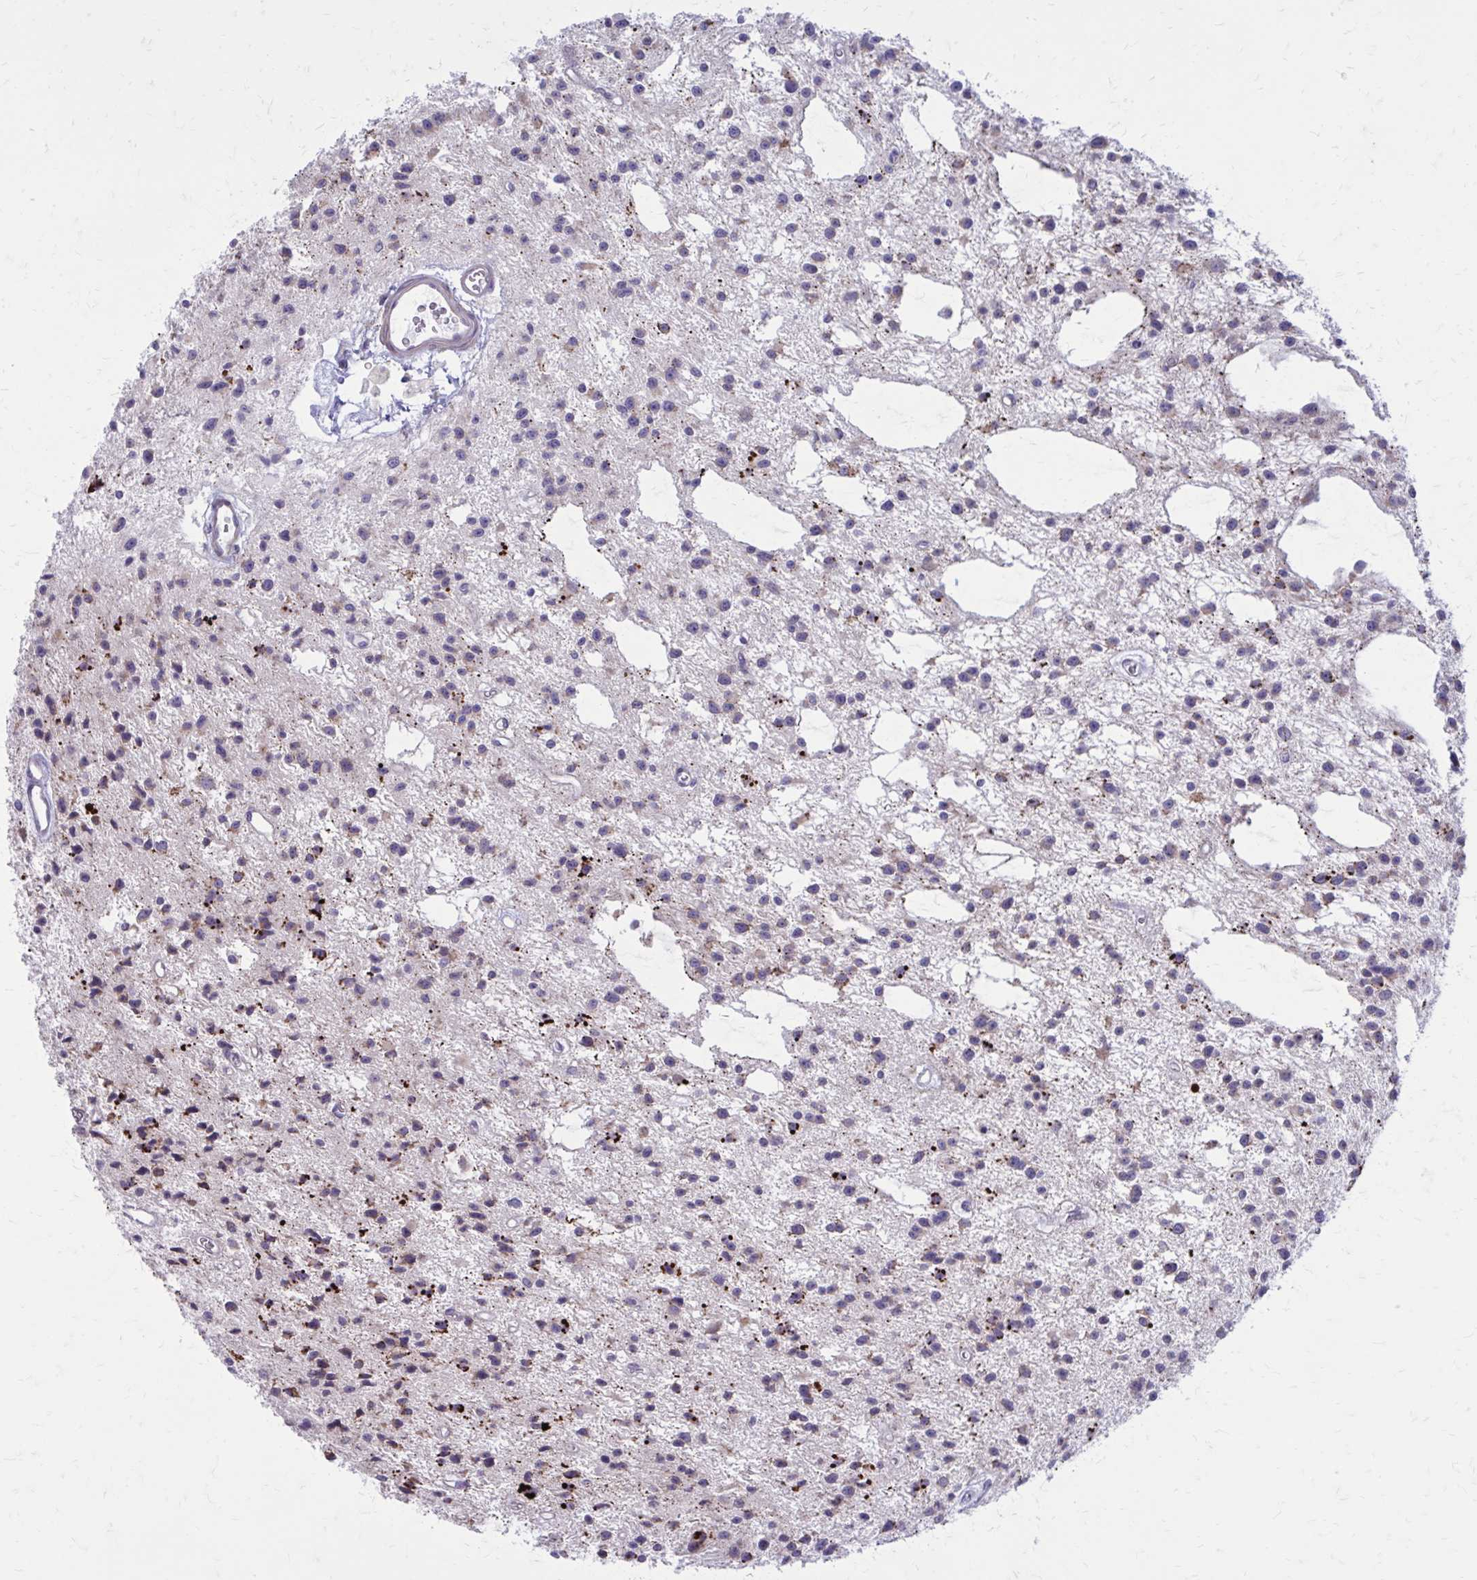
{"staining": {"intensity": "strong", "quantity": "<25%", "location": "cytoplasmic/membranous"}, "tissue": "glioma", "cell_type": "Tumor cells", "image_type": "cancer", "snomed": [{"axis": "morphology", "description": "Glioma, malignant, Low grade"}, {"axis": "topography", "description": "Brain"}], "caption": "Protein expression analysis of human malignant glioma (low-grade) reveals strong cytoplasmic/membranous positivity in about <25% of tumor cells.", "gene": "GIGYF2", "patient": {"sex": "male", "age": 43}}